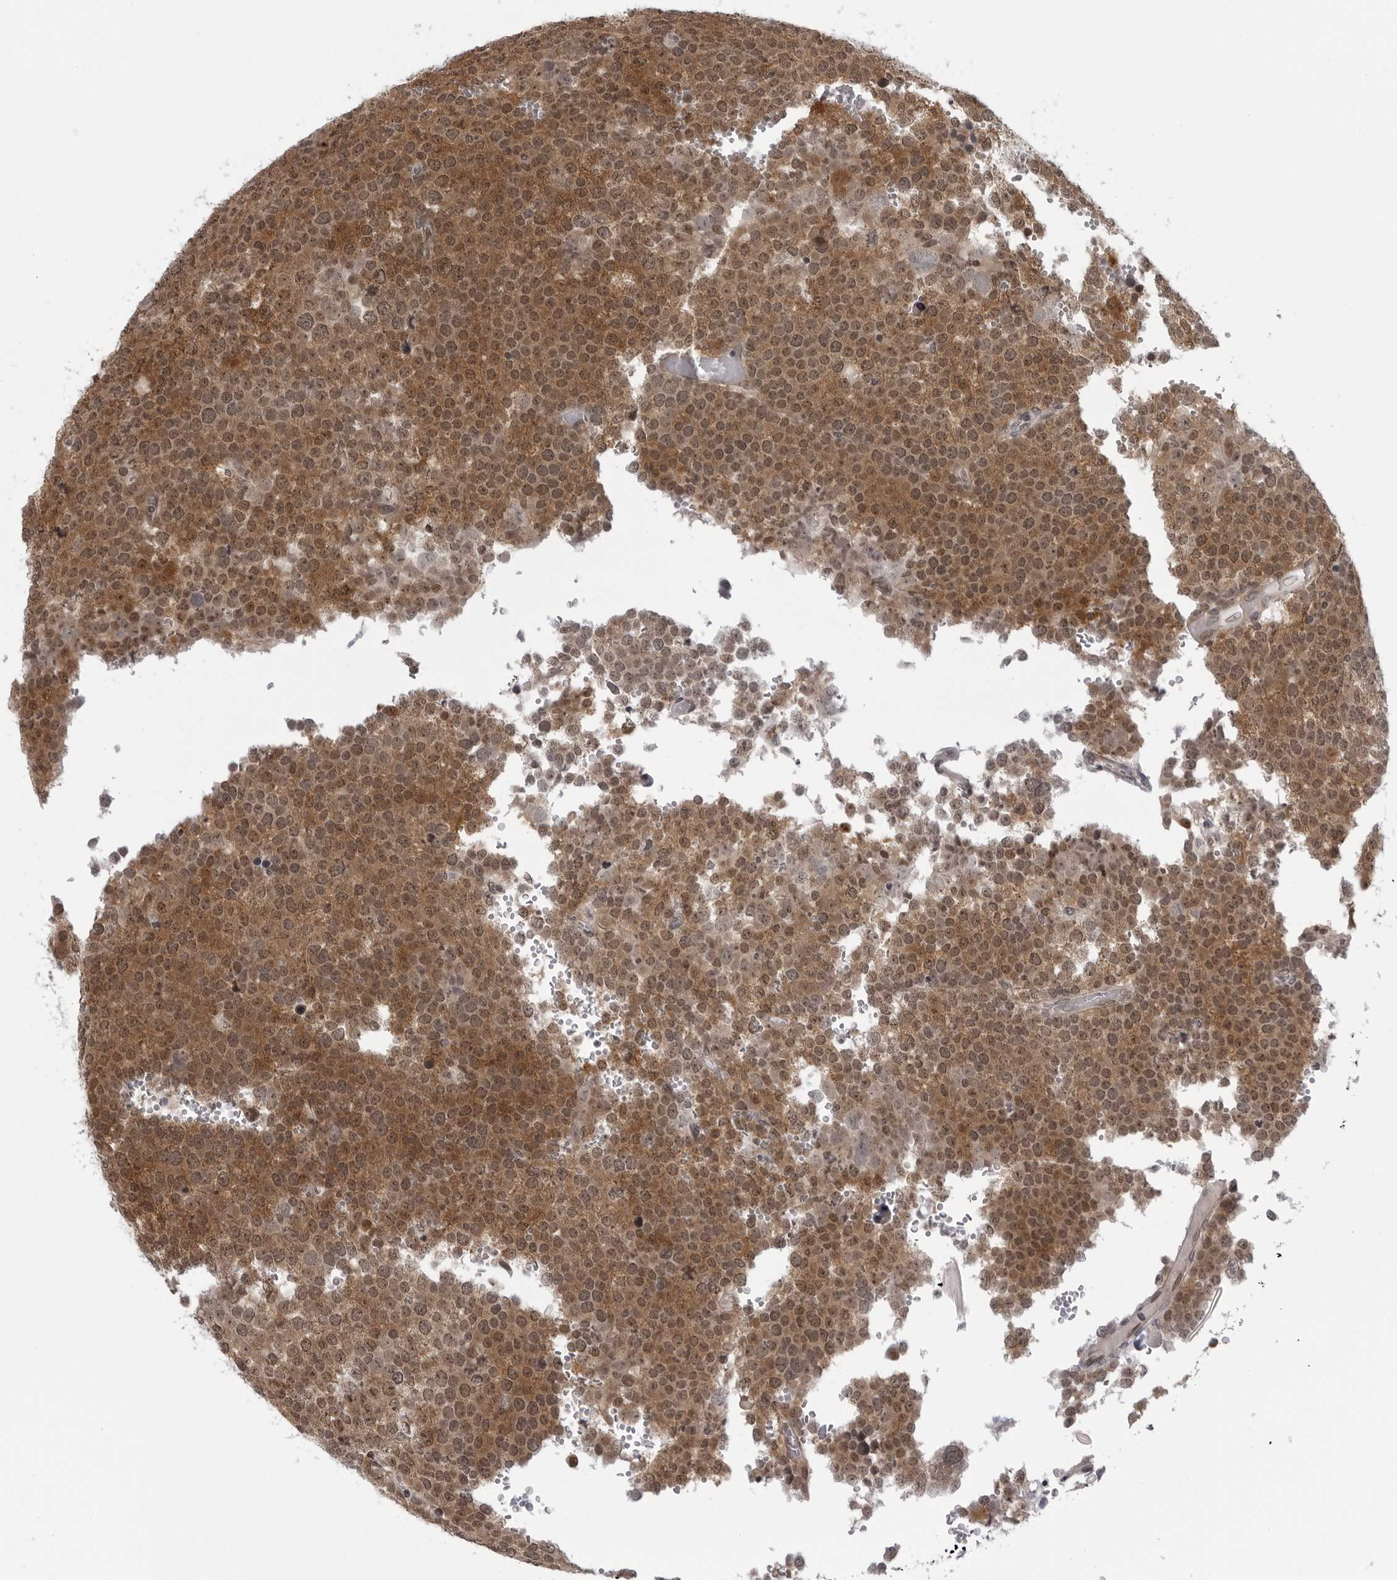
{"staining": {"intensity": "moderate", "quantity": ">75%", "location": "cytoplasmic/membranous,nuclear"}, "tissue": "testis cancer", "cell_type": "Tumor cells", "image_type": "cancer", "snomed": [{"axis": "morphology", "description": "Seminoma, NOS"}, {"axis": "topography", "description": "Testis"}], "caption": "Immunohistochemical staining of testis cancer shows medium levels of moderate cytoplasmic/membranous and nuclear protein staining in approximately >75% of tumor cells.", "gene": "MAPK12", "patient": {"sex": "male", "age": 71}}